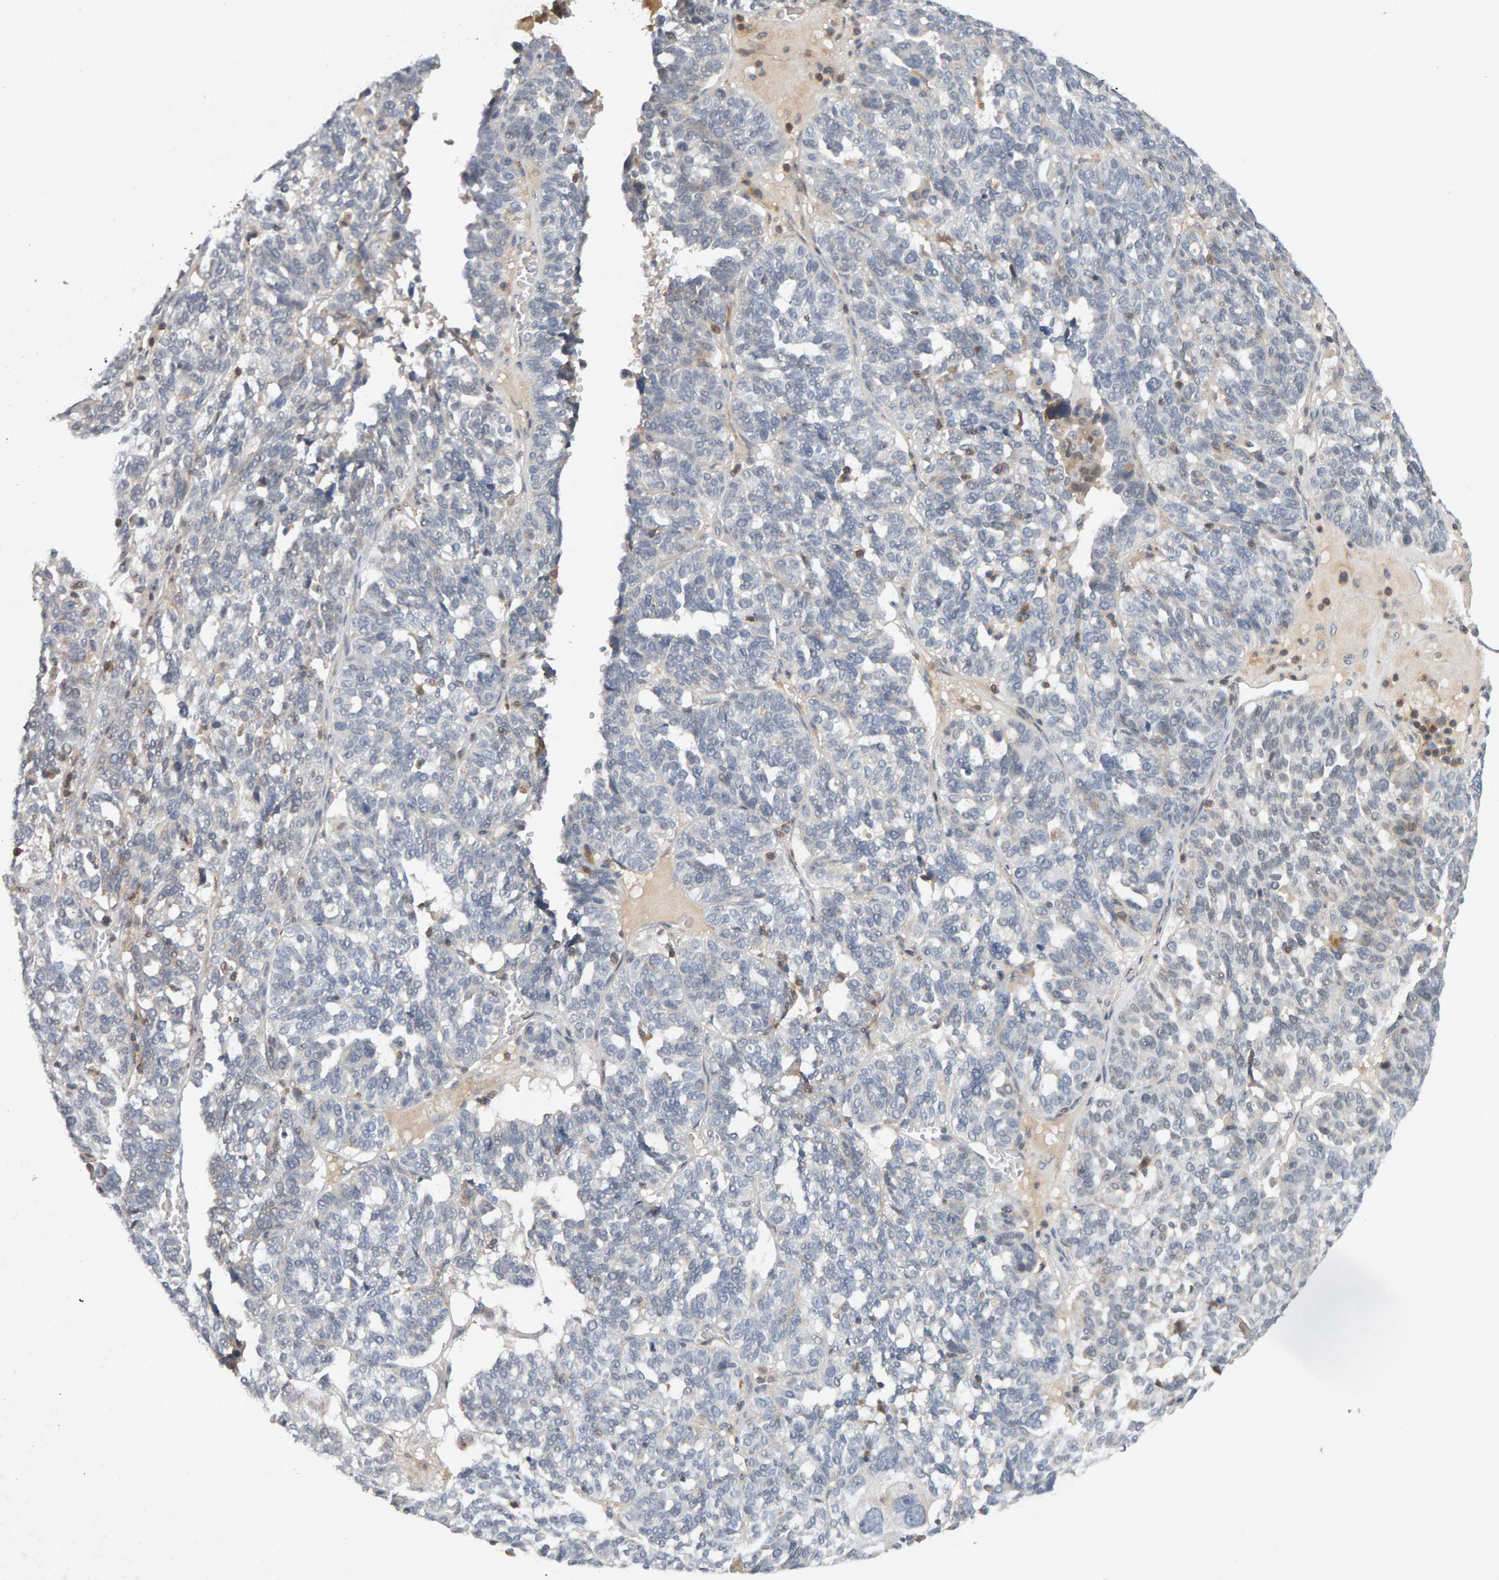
{"staining": {"intensity": "negative", "quantity": "none", "location": "none"}, "tissue": "ovarian cancer", "cell_type": "Tumor cells", "image_type": "cancer", "snomed": [{"axis": "morphology", "description": "Cystadenocarcinoma, serous, NOS"}, {"axis": "topography", "description": "Ovary"}], "caption": "Ovarian serous cystadenocarcinoma was stained to show a protein in brown. There is no significant staining in tumor cells.", "gene": "NUDCD1", "patient": {"sex": "female", "age": 59}}